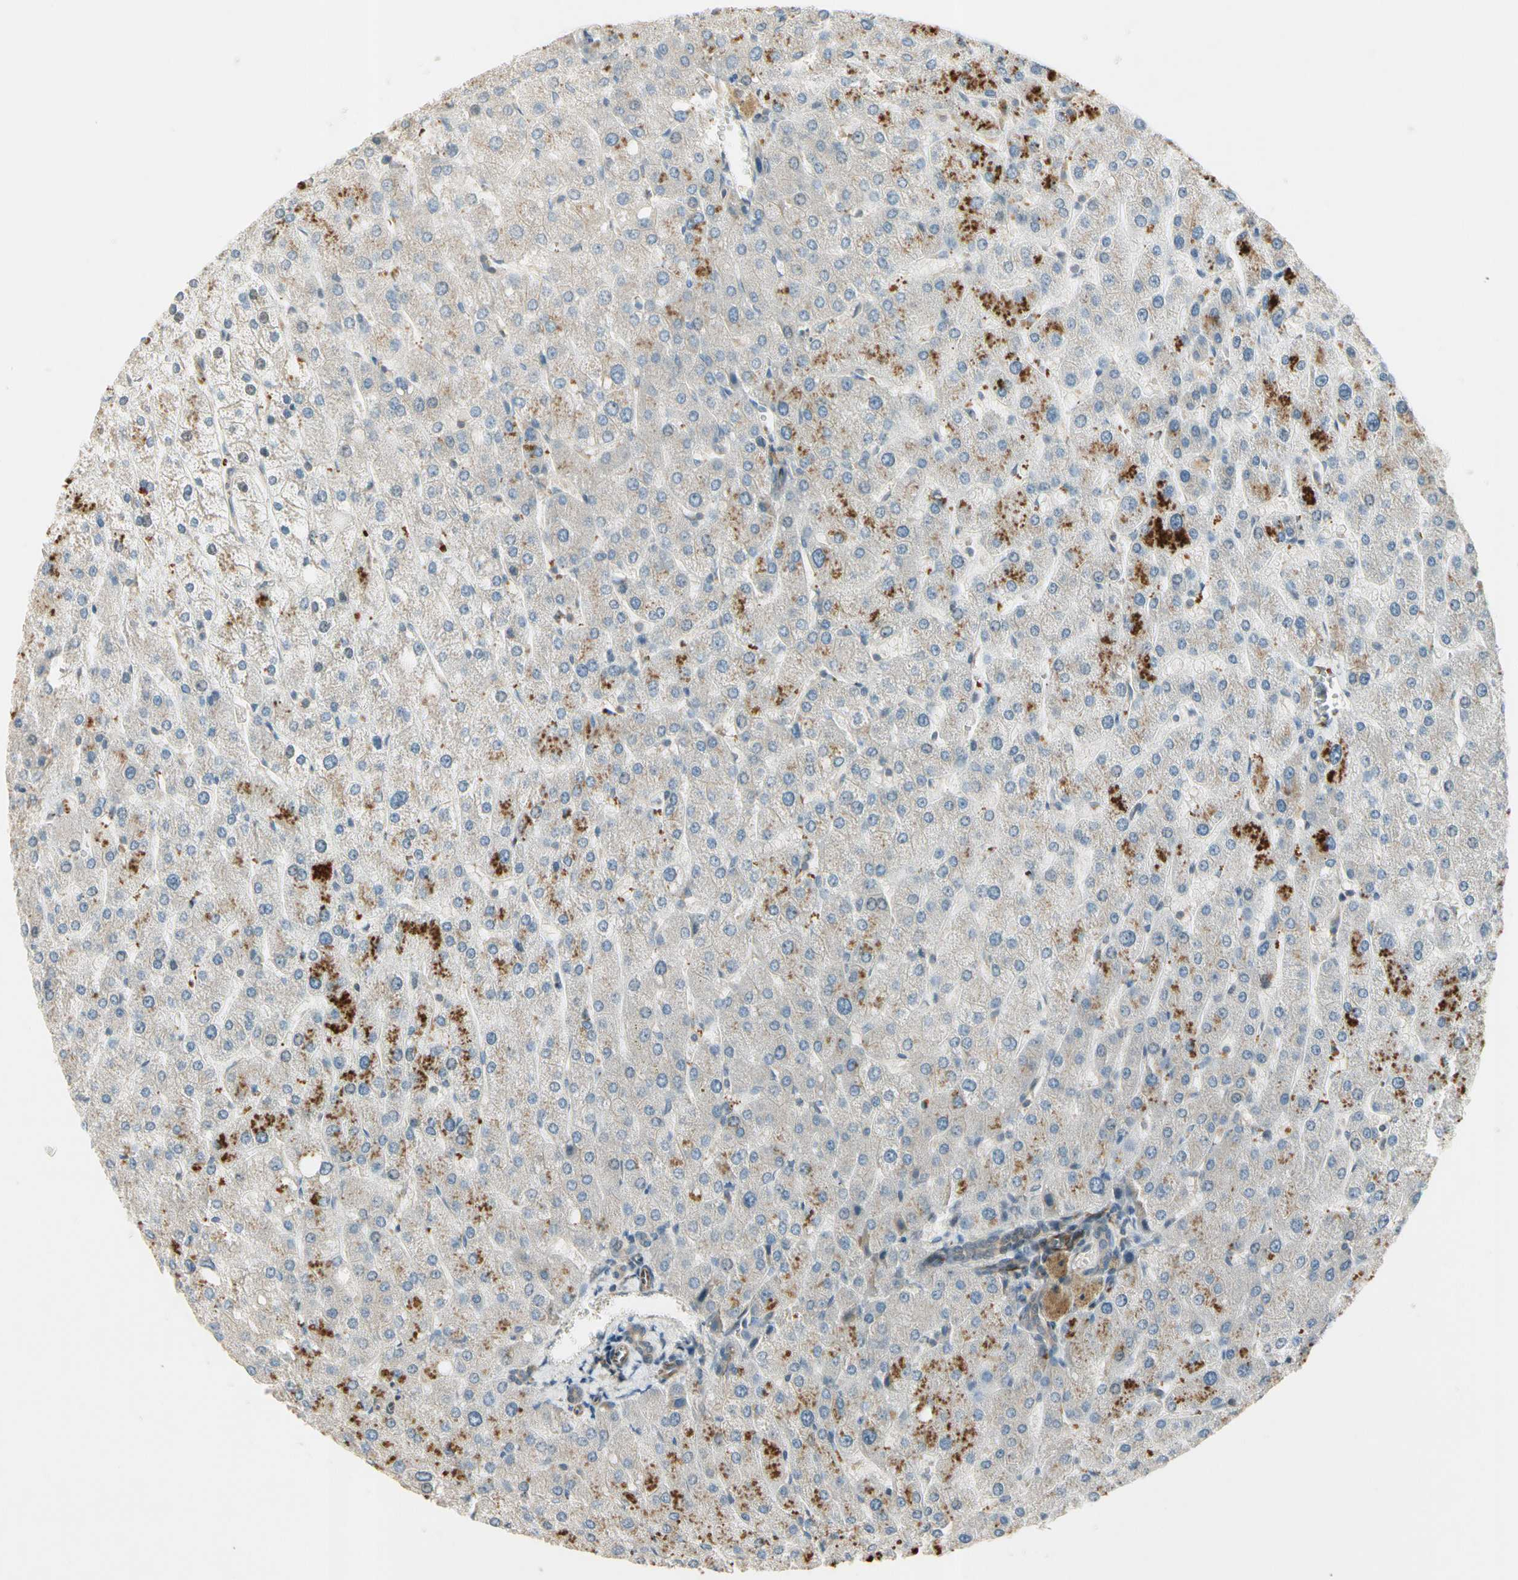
{"staining": {"intensity": "weak", "quantity": "<25%", "location": "cytoplasmic/membranous"}, "tissue": "liver", "cell_type": "Cholangiocytes", "image_type": "normal", "snomed": [{"axis": "morphology", "description": "Normal tissue, NOS"}, {"axis": "topography", "description": "Liver"}], "caption": "An IHC image of normal liver is shown. There is no staining in cholangiocytes of liver. (DAB immunohistochemistry (IHC), high magnification).", "gene": "PPP3CB", "patient": {"sex": "male", "age": 55}}